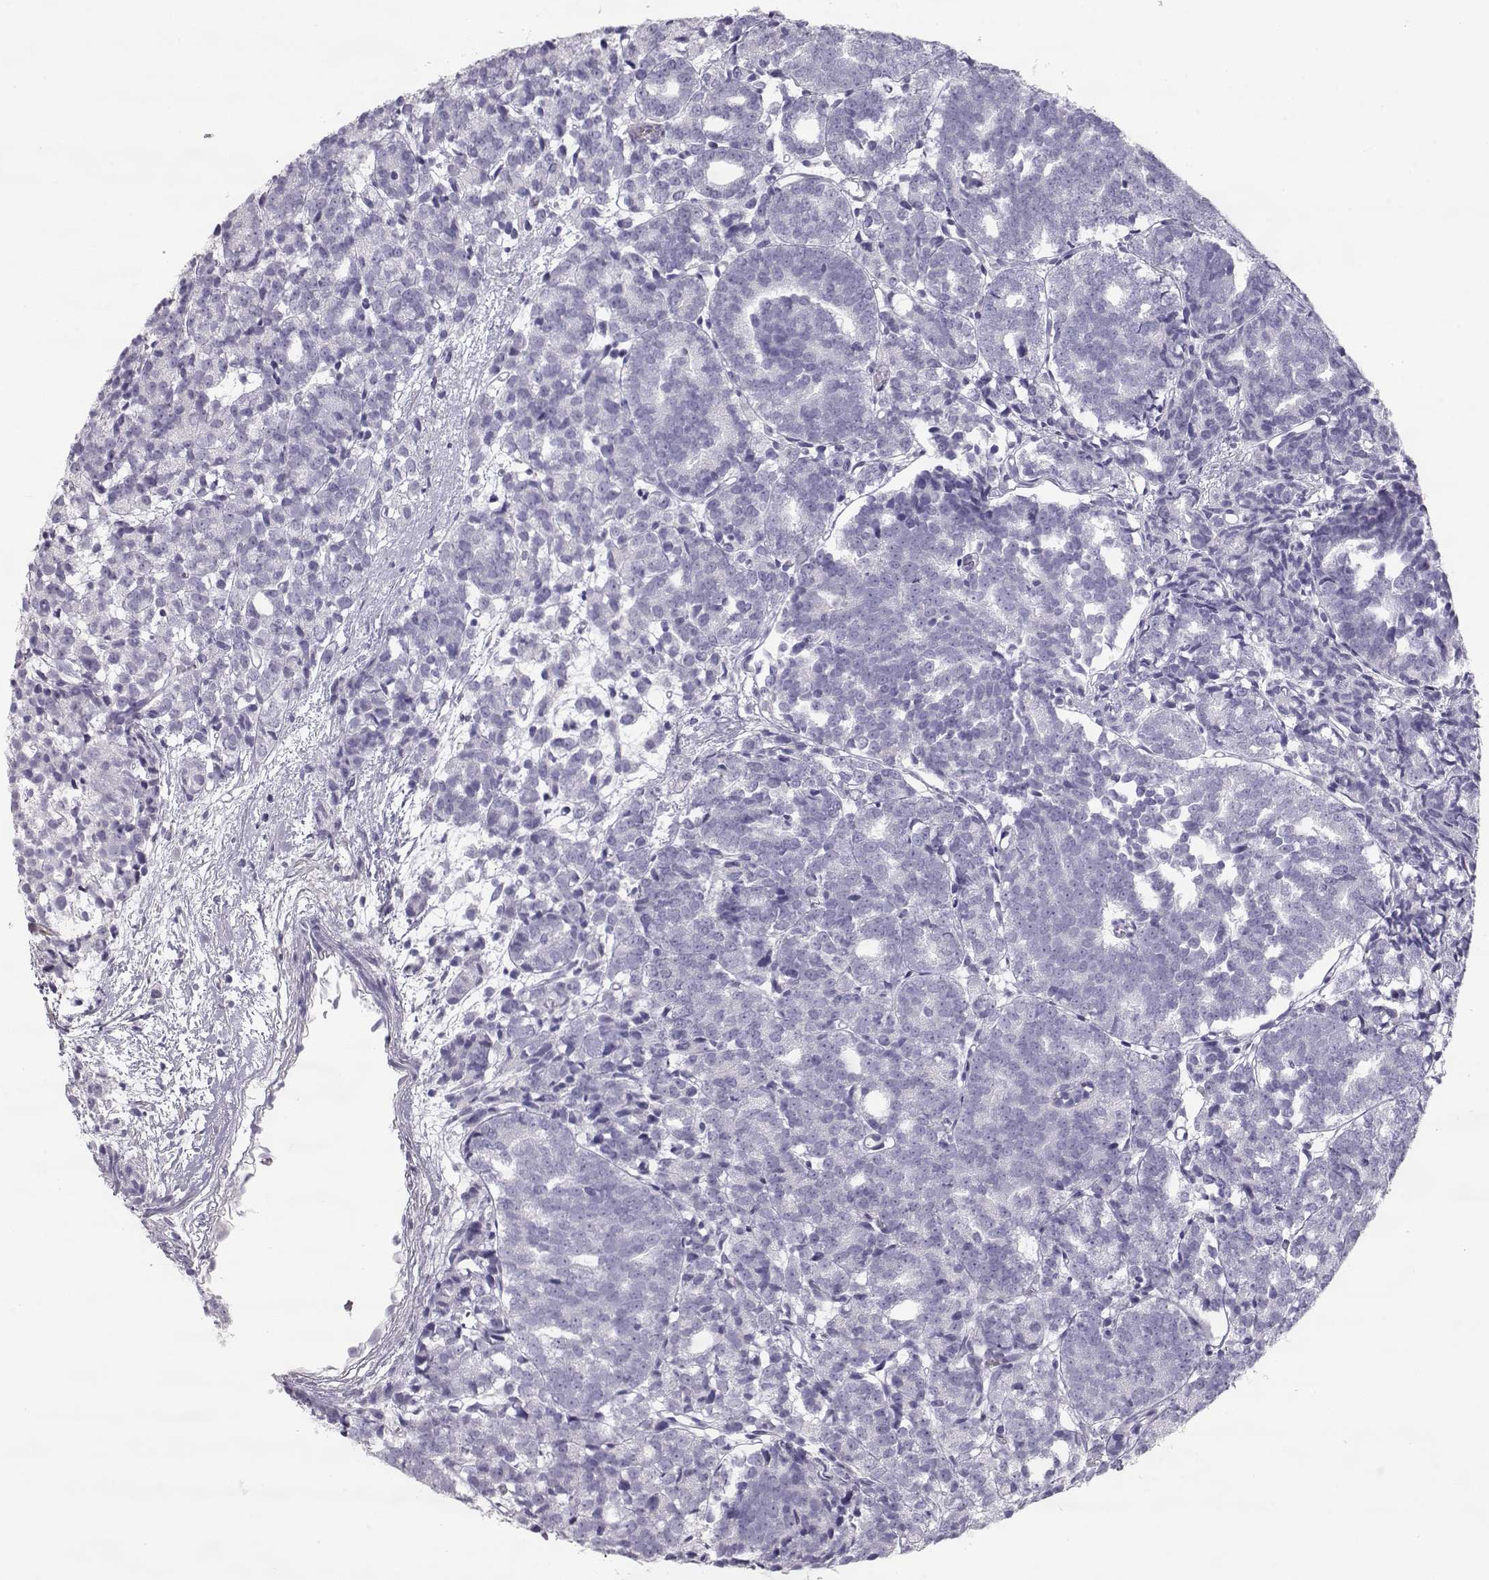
{"staining": {"intensity": "negative", "quantity": "none", "location": "none"}, "tissue": "prostate cancer", "cell_type": "Tumor cells", "image_type": "cancer", "snomed": [{"axis": "morphology", "description": "Adenocarcinoma, High grade"}, {"axis": "topography", "description": "Prostate"}], "caption": "Immunohistochemistry photomicrograph of prostate high-grade adenocarcinoma stained for a protein (brown), which exhibits no expression in tumor cells.", "gene": "SLITRK3", "patient": {"sex": "male", "age": 53}}